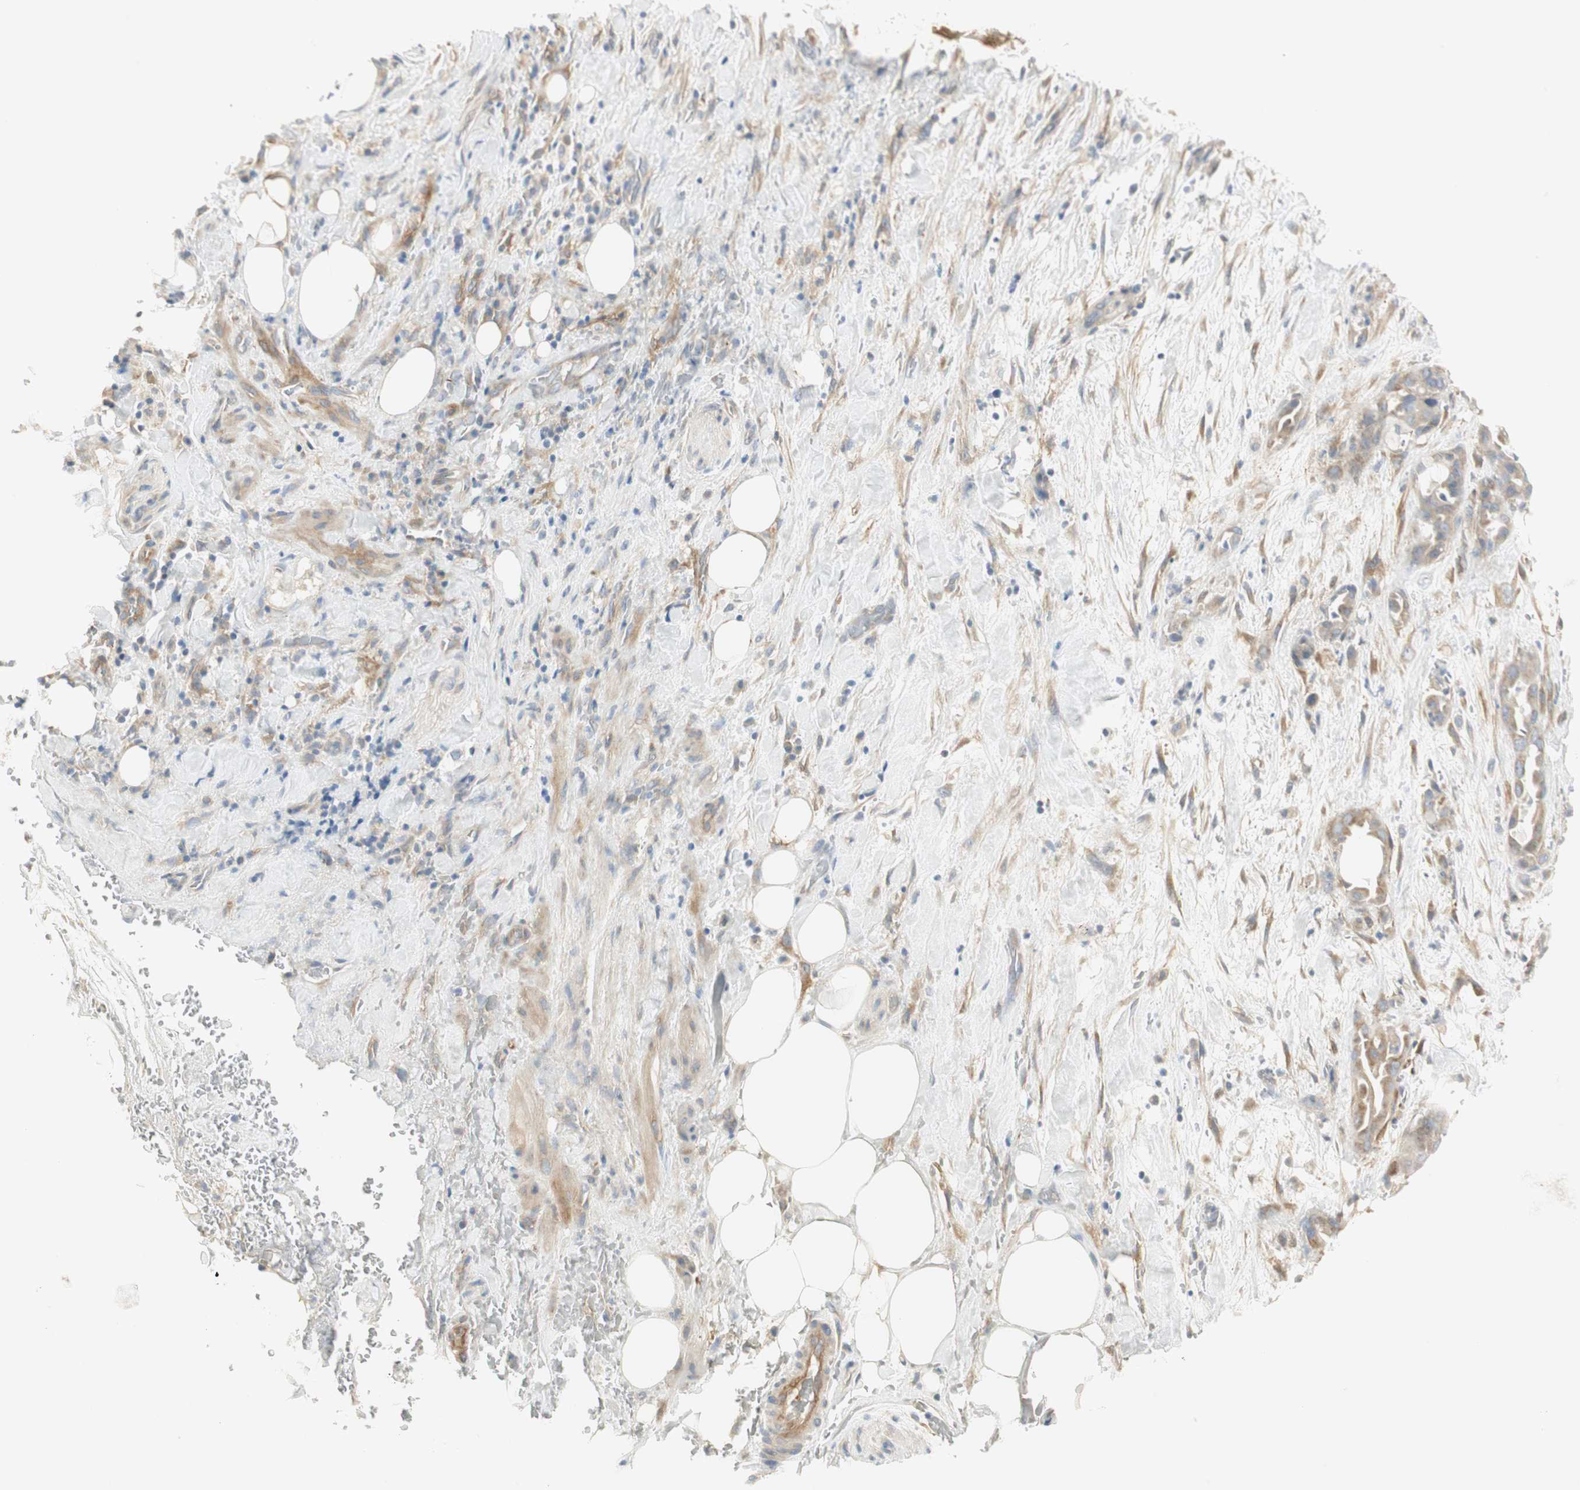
{"staining": {"intensity": "weak", "quantity": "25%-75%", "location": "cytoplasmic/membranous"}, "tissue": "liver cancer", "cell_type": "Tumor cells", "image_type": "cancer", "snomed": [{"axis": "morphology", "description": "Cholangiocarcinoma"}, {"axis": "topography", "description": "Liver"}], "caption": "Protein expression analysis of human liver cancer reveals weak cytoplasmic/membranous positivity in approximately 25%-75% of tumor cells.", "gene": "STON1-GTF2A1L", "patient": {"sex": "female", "age": 68}}